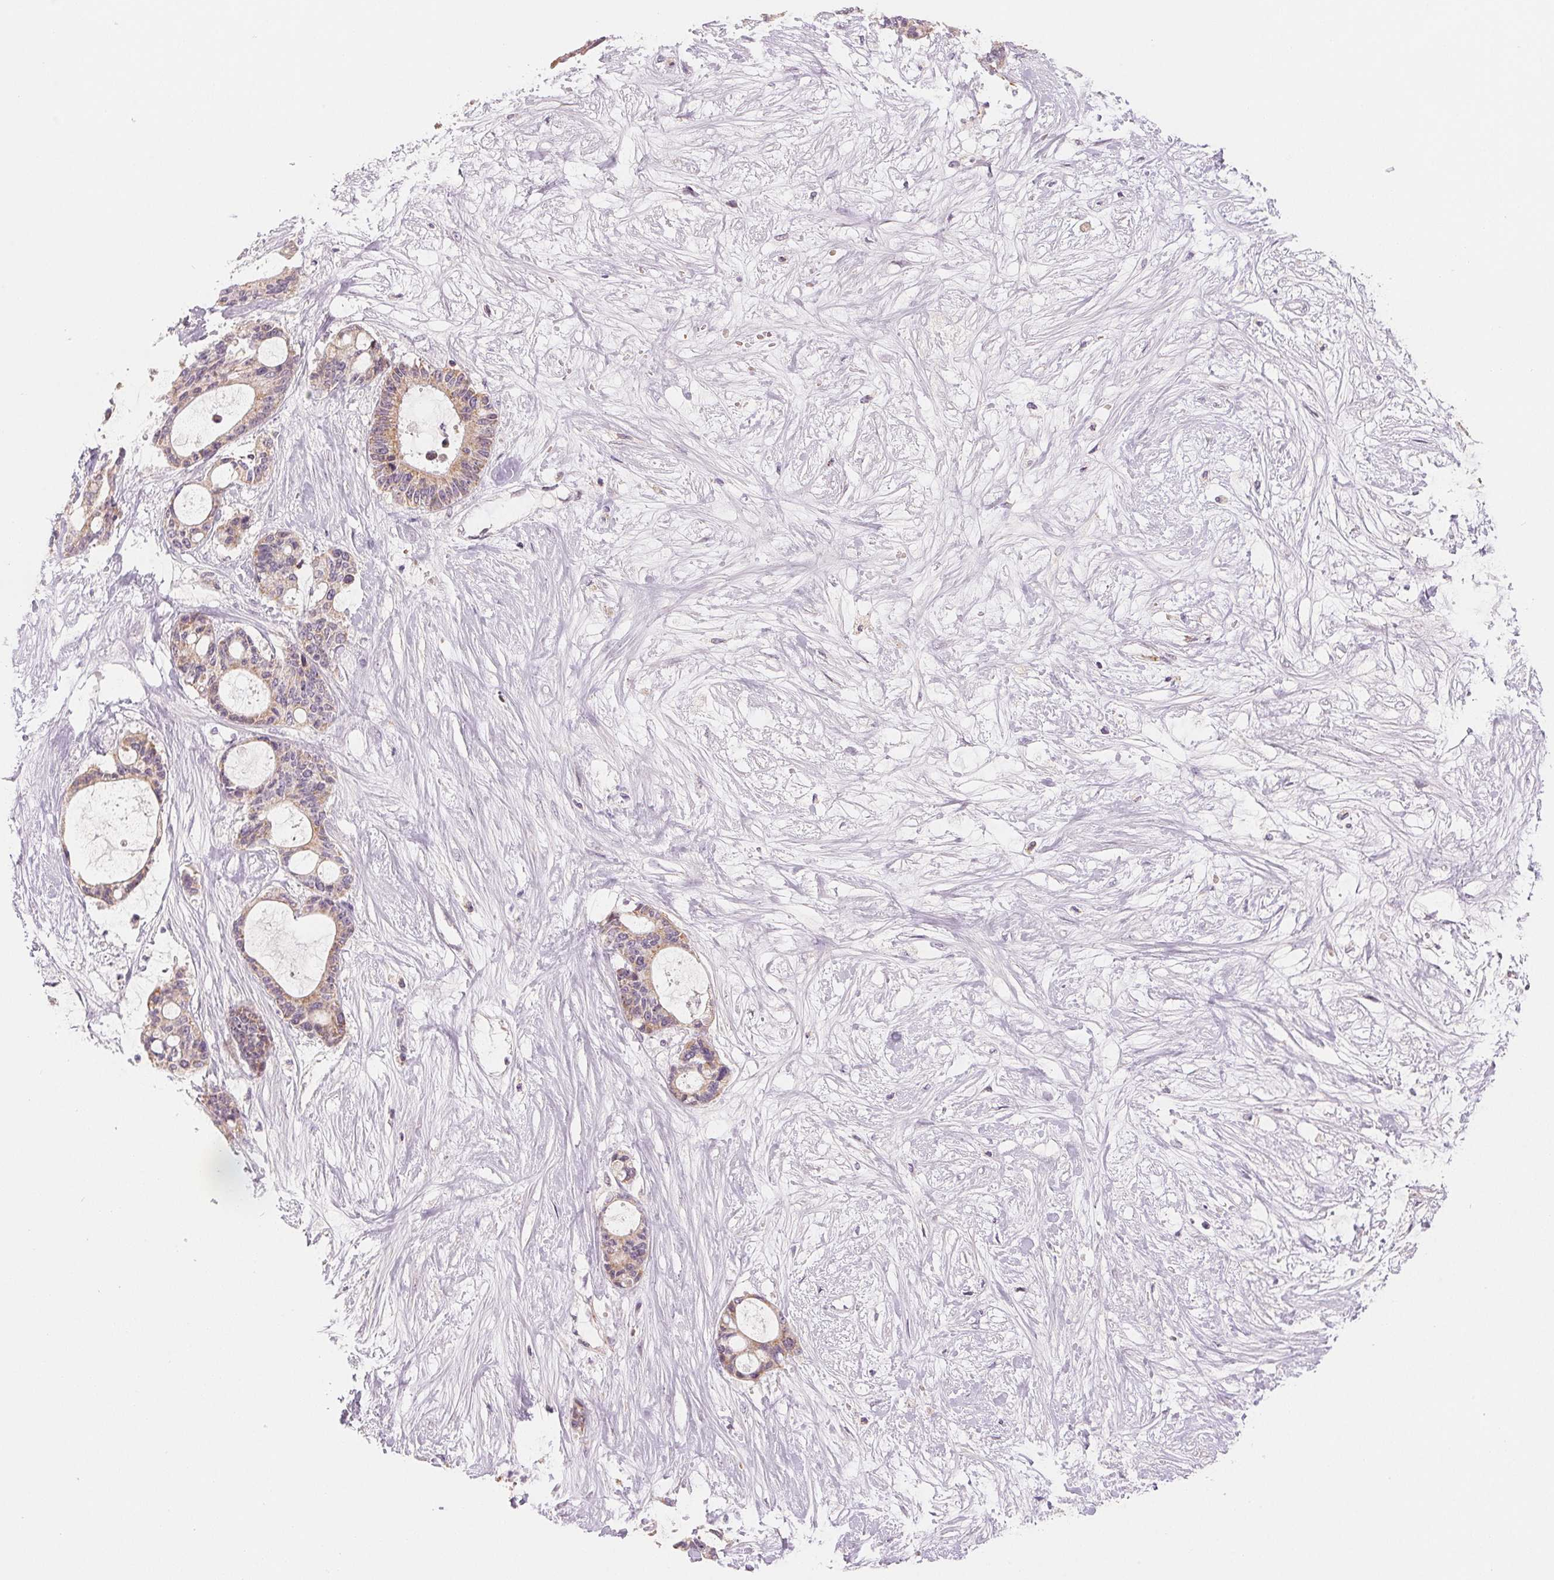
{"staining": {"intensity": "weak", "quantity": "<25%", "location": "cytoplasmic/membranous"}, "tissue": "liver cancer", "cell_type": "Tumor cells", "image_type": "cancer", "snomed": [{"axis": "morphology", "description": "Normal tissue, NOS"}, {"axis": "morphology", "description": "Cholangiocarcinoma"}, {"axis": "topography", "description": "Liver"}, {"axis": "topography", "description": "Peripheral nerve tissue"}], "caption": "This image is of cholangiocarcinoma (liver) stained with IHC to label a protein in brown with the nuclei are counter-stained blue. There is no staining in tumor cells.", "gene": "HINT2", "patient": {"sex": "female", "age": 73}}